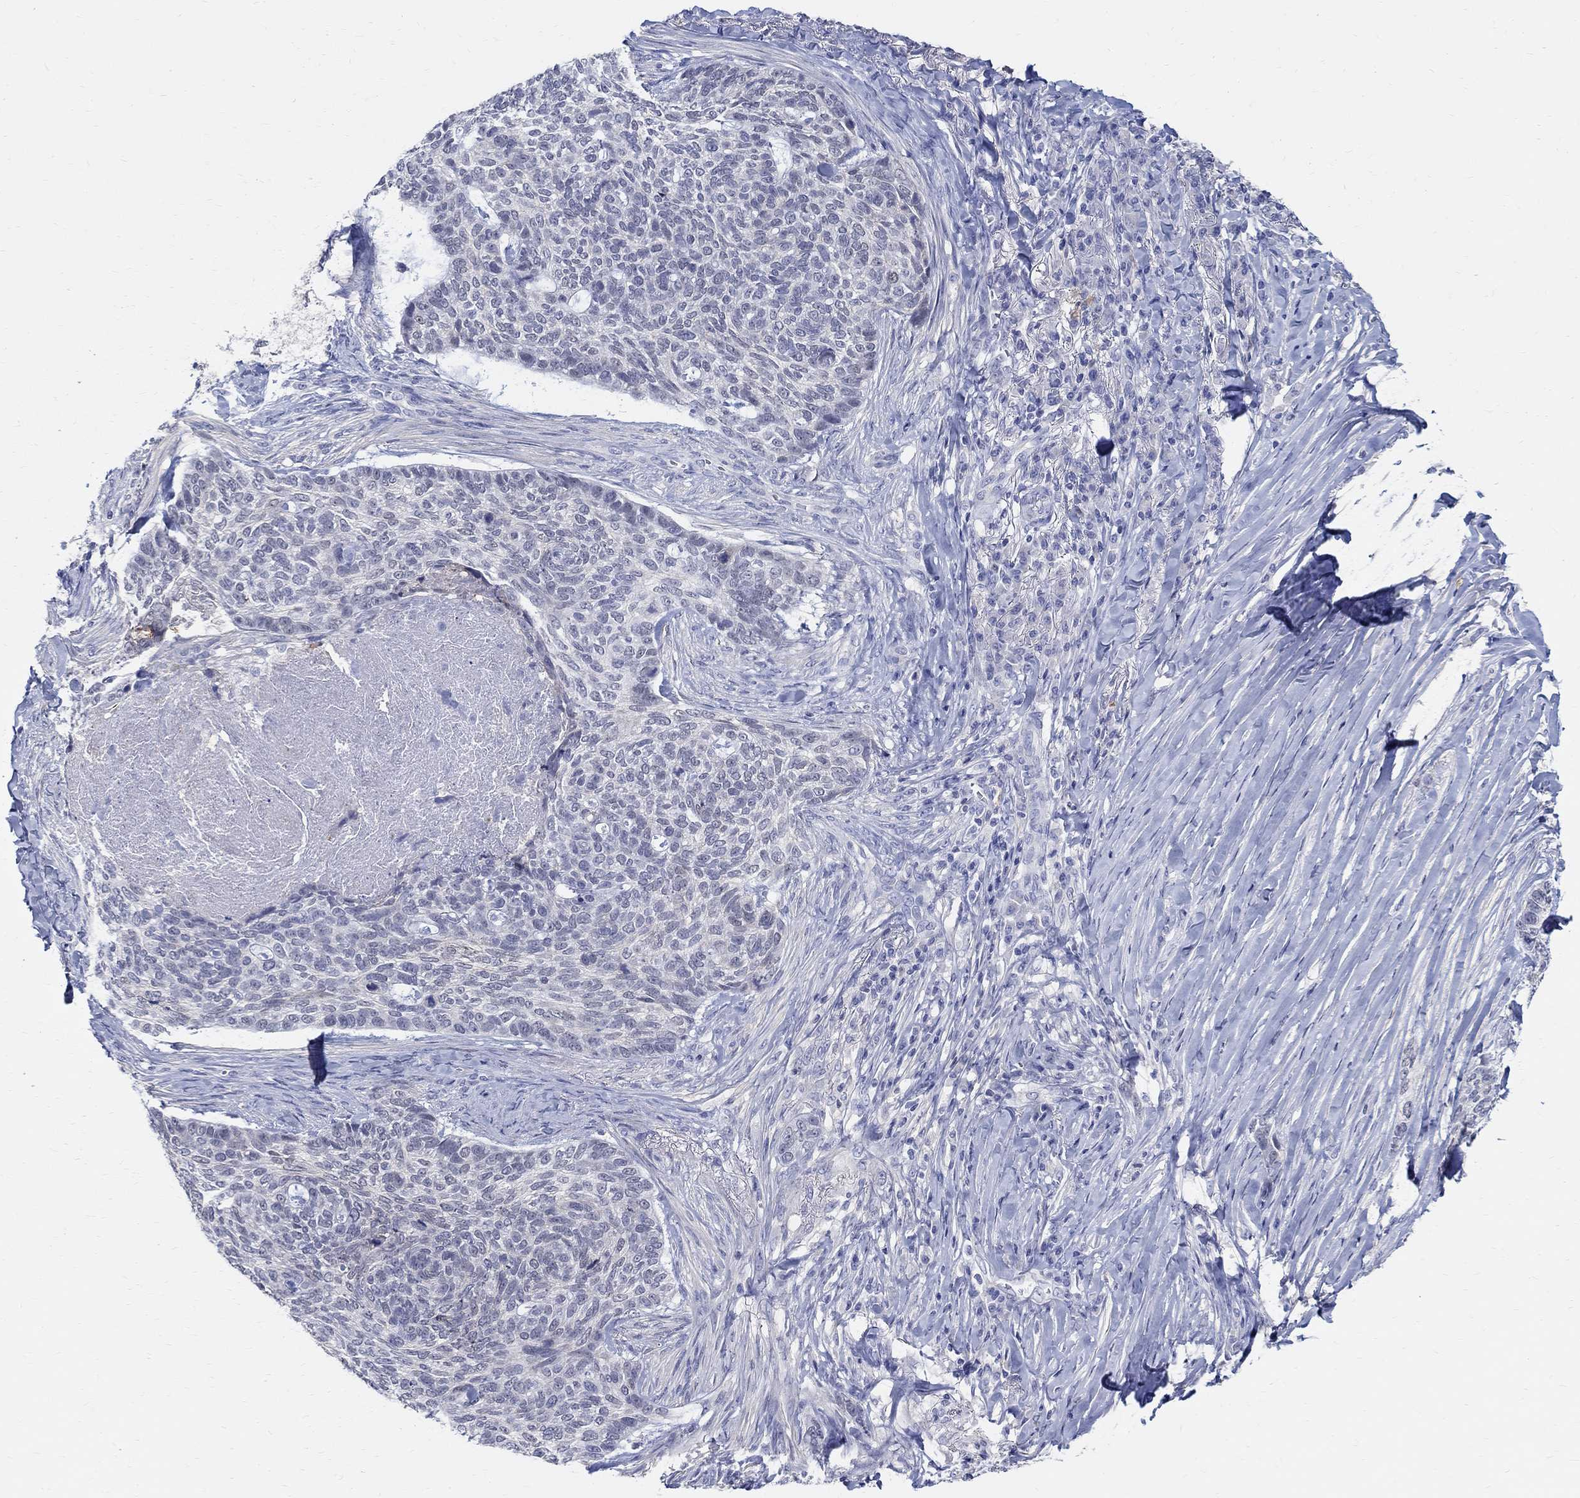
{"staining": {"intensity": "negative", "quantity": "none", "location": "none"}, "tissue": "skin cancer", "cell_type": "Tumor cells", "image_type": "cancer", "snomed": [{"axis": "morphology", "description": "Basal cell carcinoma"}, {"axis": "topography", "description": "Skin"}], "caption": "An image of skin cancer (basal cell carcinoma) stained for a protein shows no brown staining in tumor cells.", "gene": "SOX2", "patient": {"sex": "female", "age": 69}}